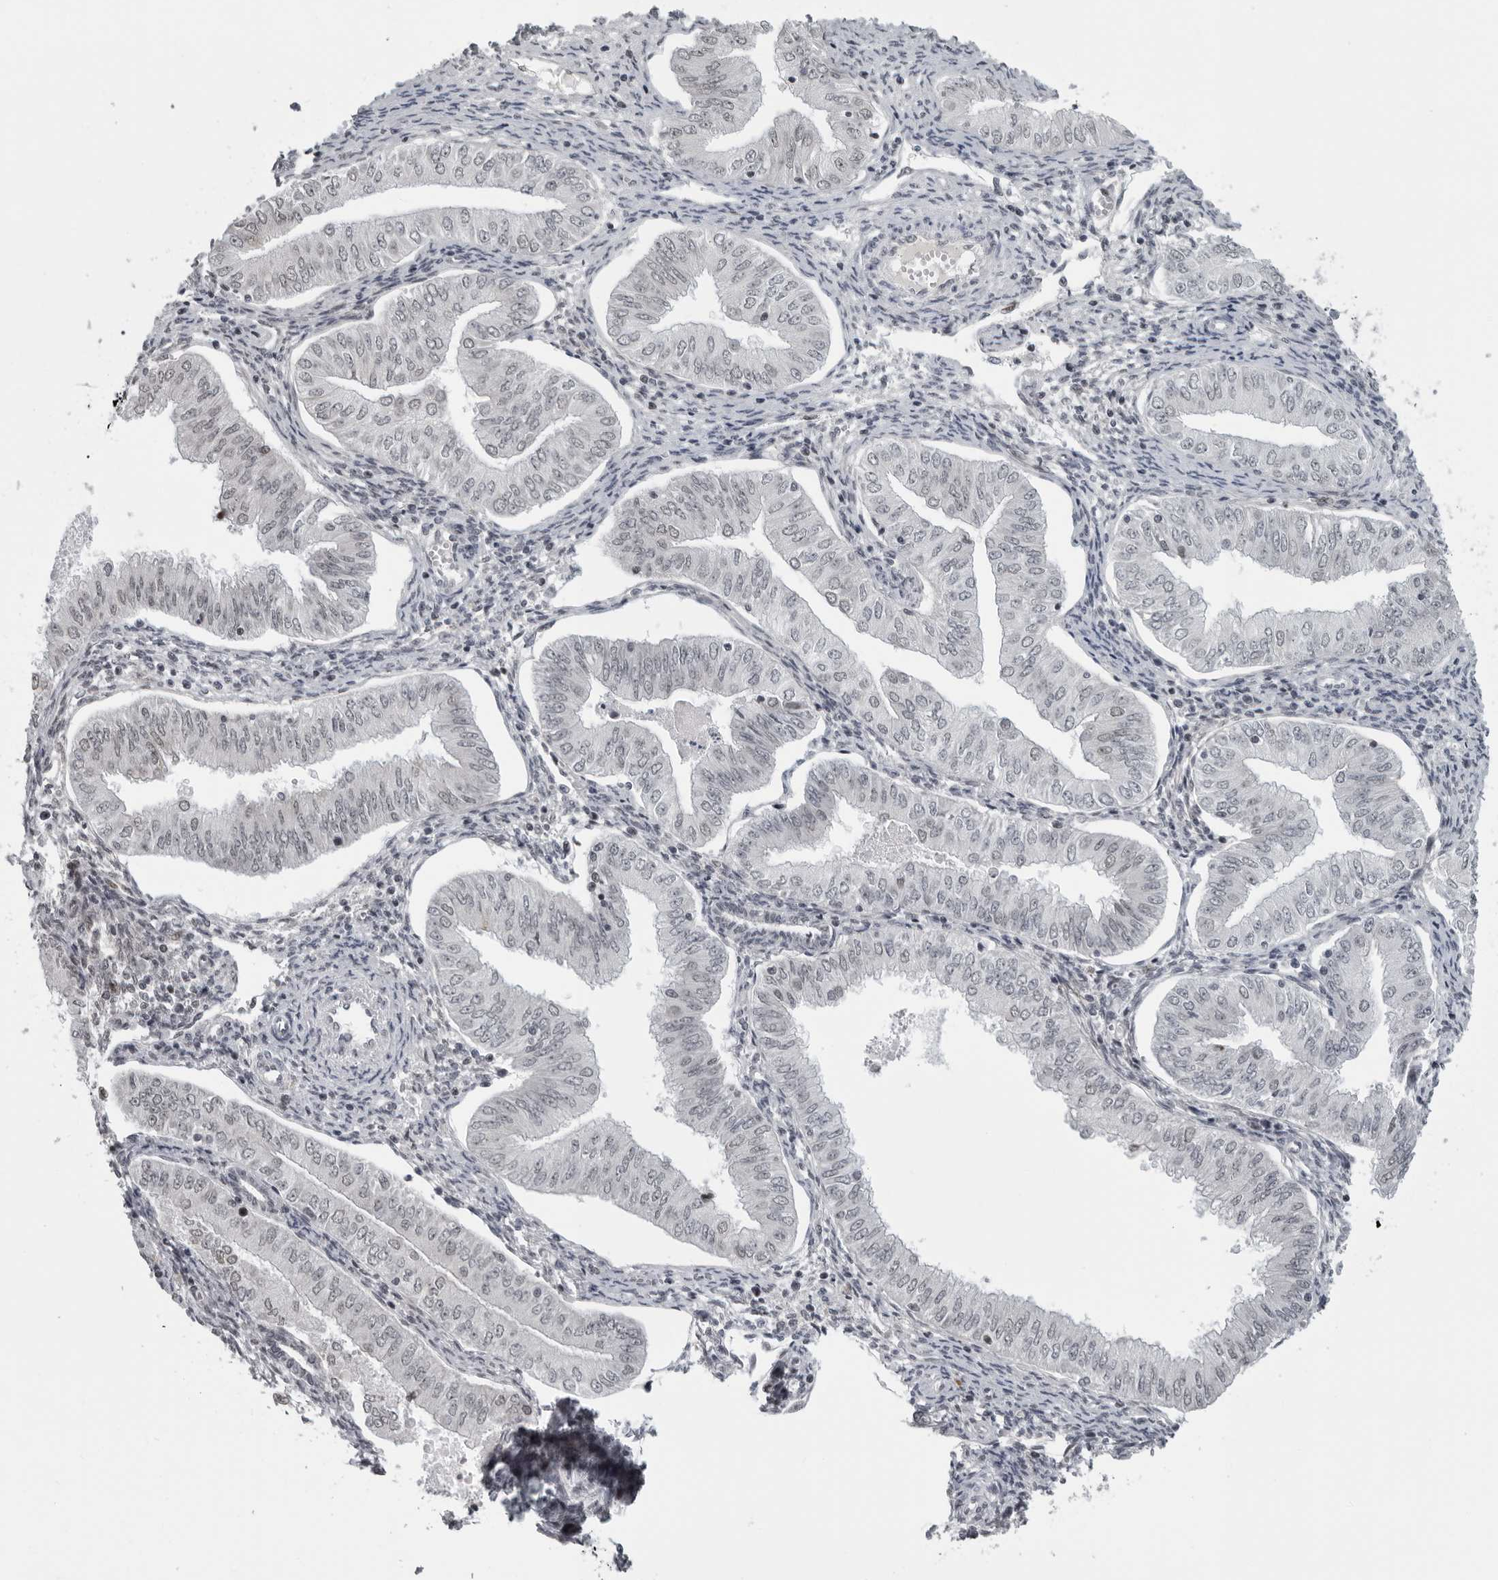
{"staining": {"intensity": "negative", "quantity": "none", "location": "none"}, "tissue": "endometrial cancer", "cell_type": "Tumor cells", "image_type": "cancer", "snomed": [{"axis": "morphology", "description": "Normal tissue, NOS"}, {"axis": "morphology", "description": "Adenocarcinoma, NOS"}, {"axis": "topography", "description": "Endometrium"}], "caption": "Endometrial adenocarcinoma was stained to show a protein in brown. There is no significant staining in tumor cells.", "gene": "MAF", "patient": {"sex": "female", "age": 53}}